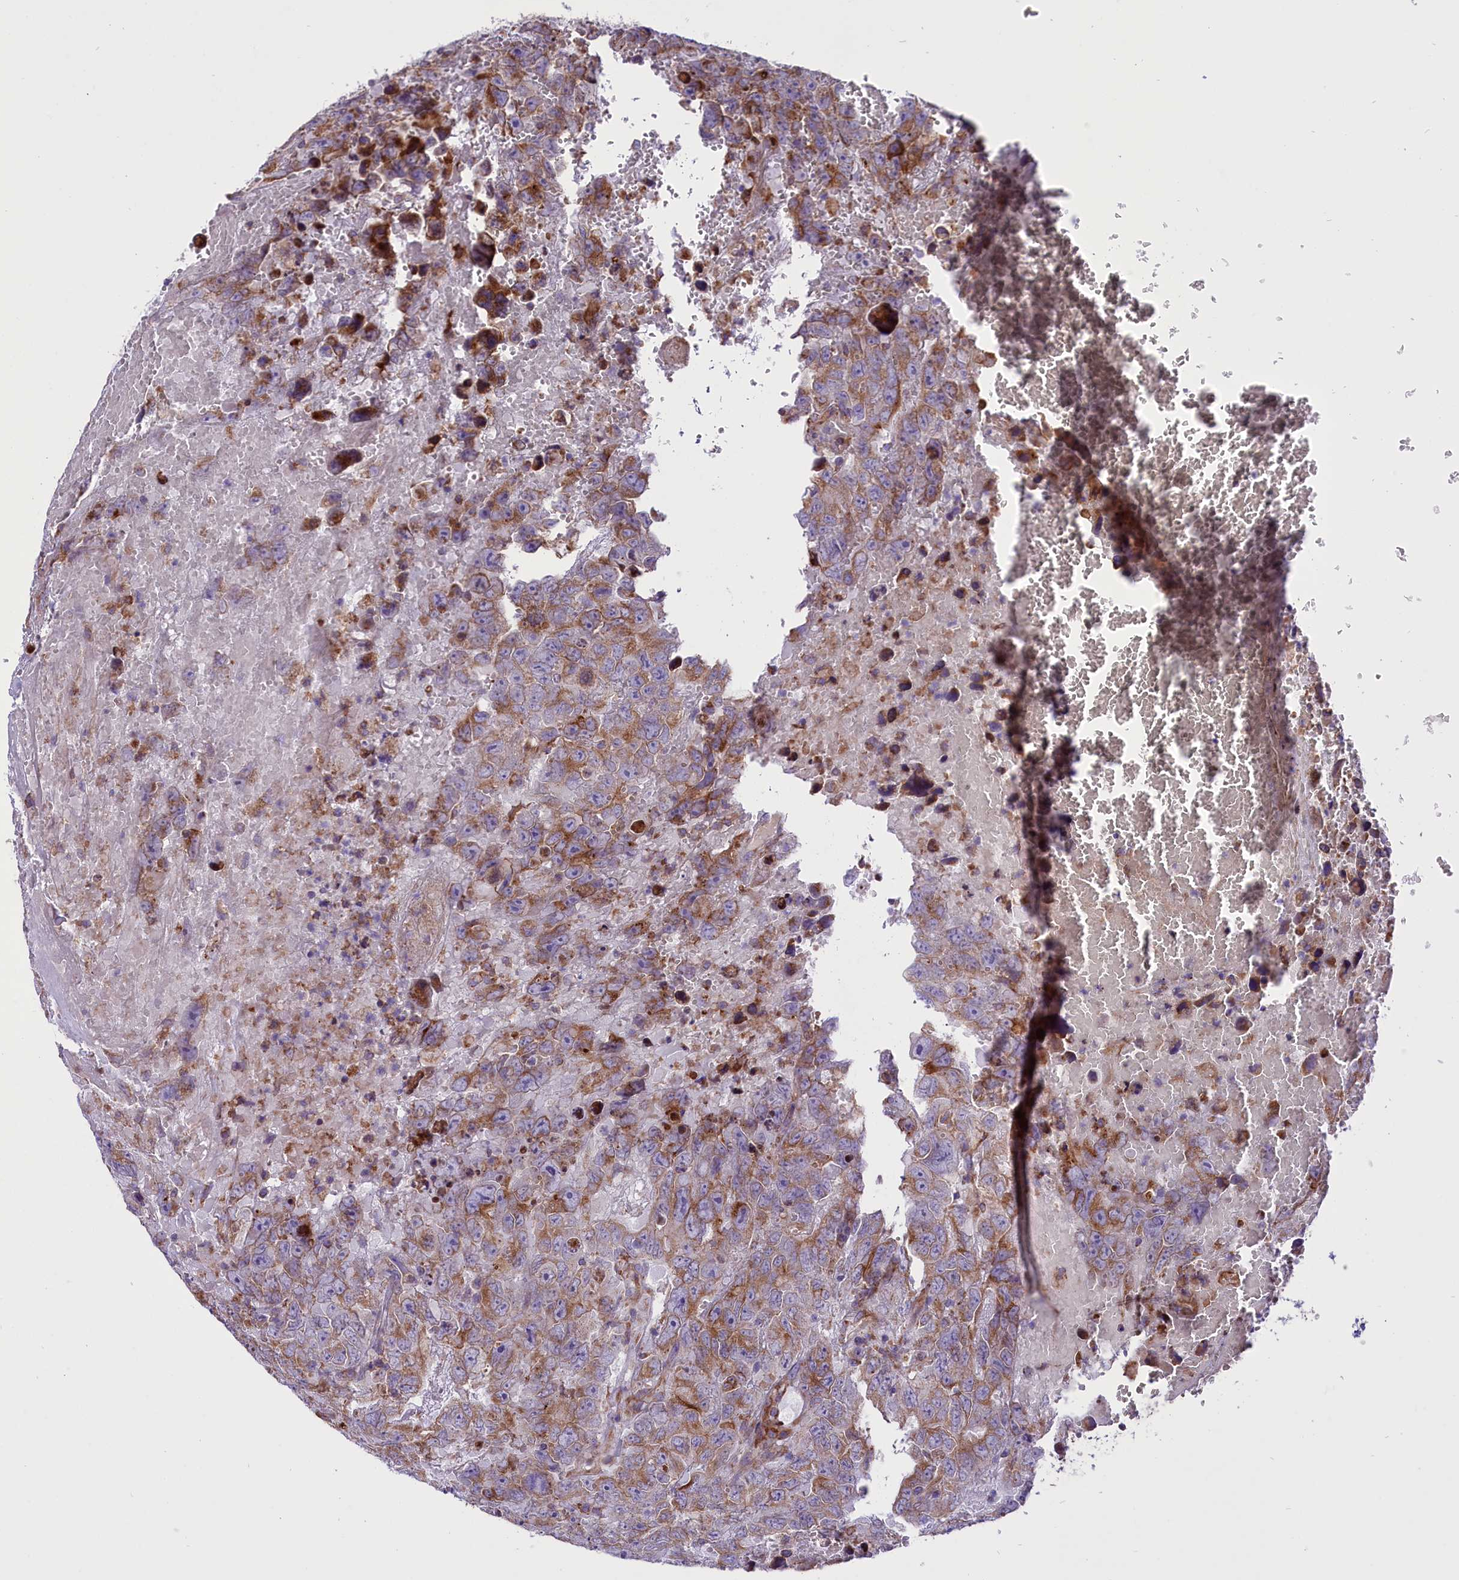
{"staining": {"intensity": "moderate", "quantity": ">75%", "location": "cytoplasmic/membranous"}, "tissue": "testis cancer", "cell_type": "Tumor cells", "image_type": "cancer", "snomed": [{"axis": "morphology", "description": "Carcinoma, Embryonal, NOS"}, {"axis": "topography", "description": "Testis"}], "caption": "Protein analysis of testis embryonal carcinoma tissue displays moderate cytoplasmic/membranous positivity in approximately >75% of tumor cells.", "gene": "PTPRU", "patient": {"sex": "male", "age": 45}}